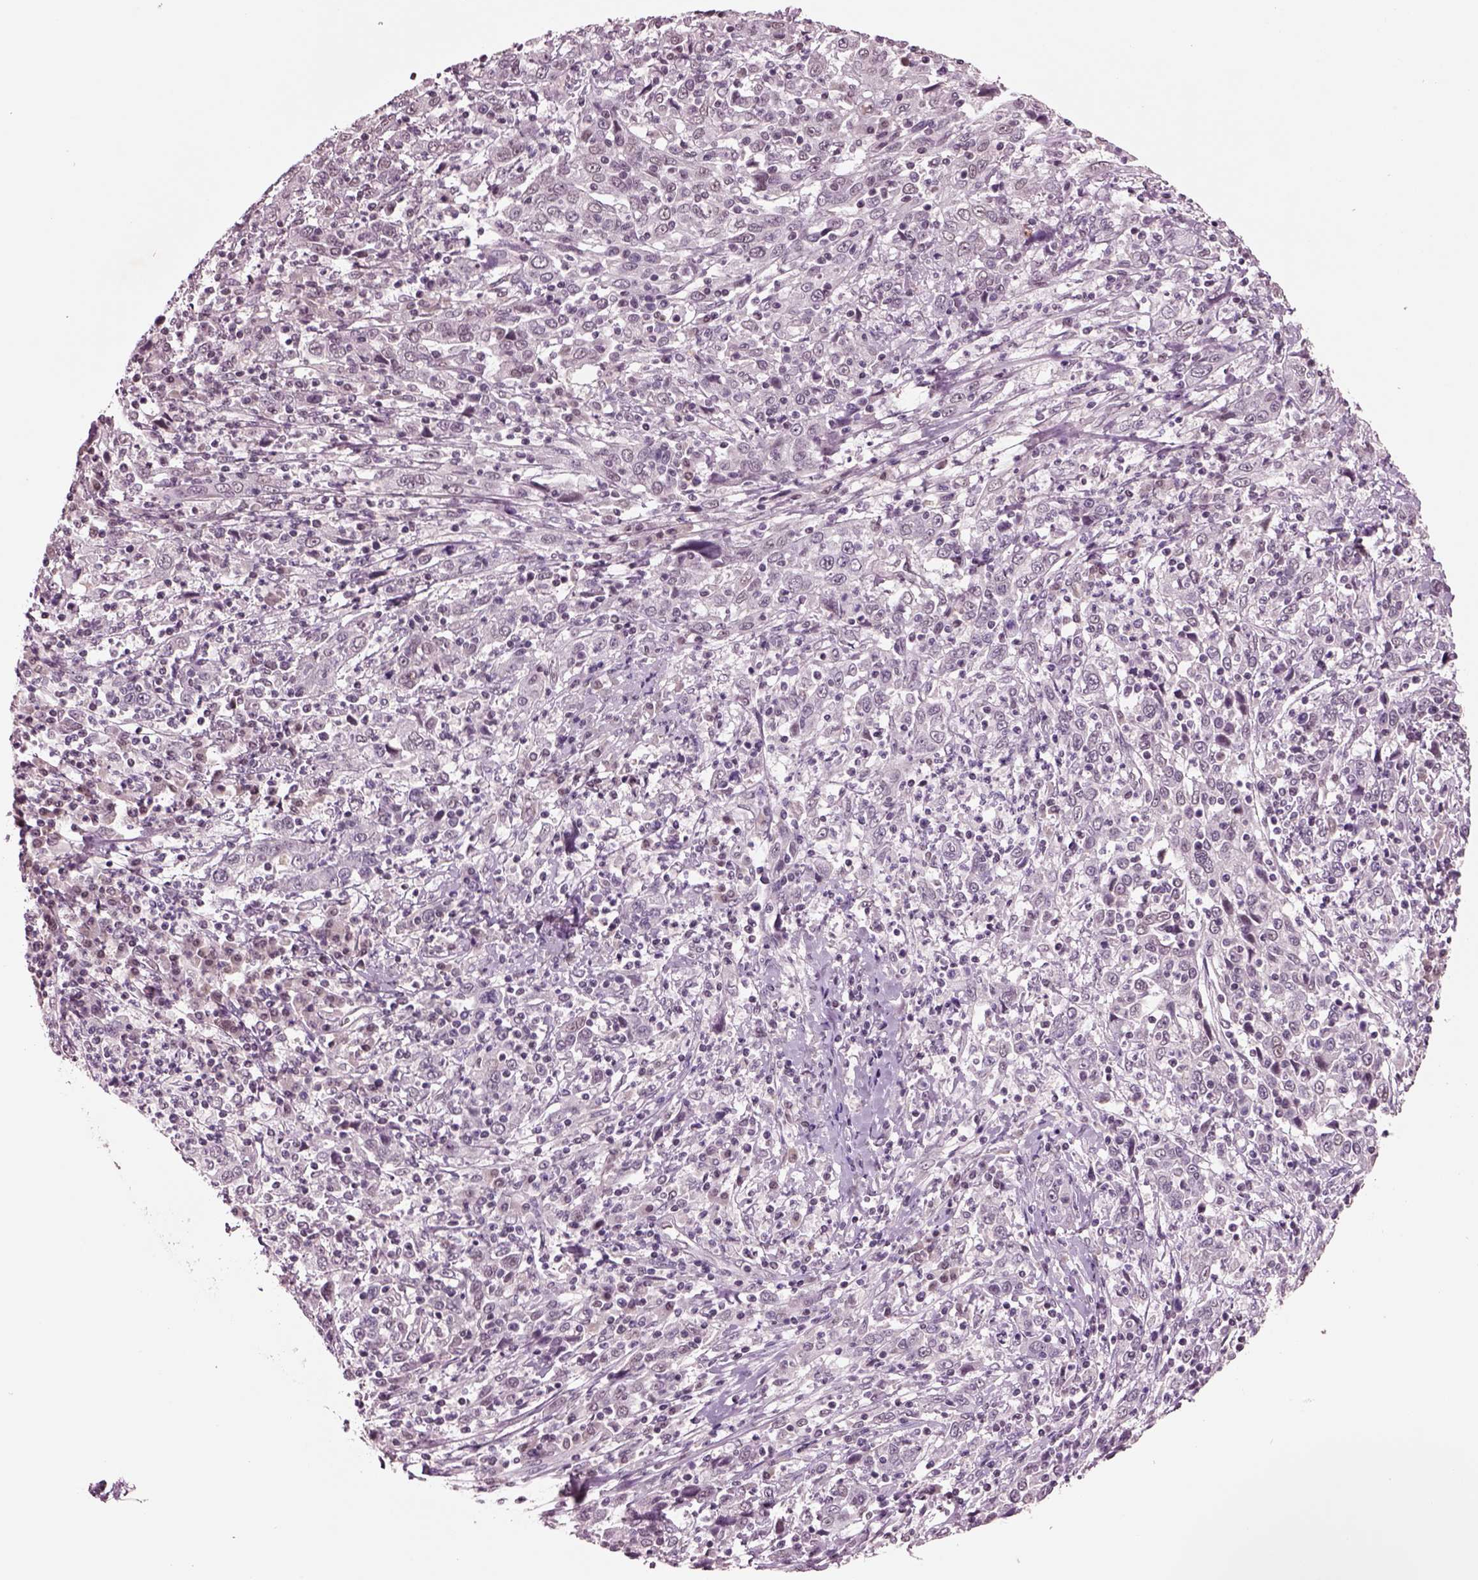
{"staining": {"intensity": "negative", "quantity": "none", "location": "none"}, "tissue": "cervical cancer", "cell_type": "Tumor cells", "image_type": "cancer", "snomed": [{"axis": "morphology", "description": "Squamous cell carcinoma, NOS"}, {"axis": "topography", "description": "Cervix"}], "caption": "Immunohistochemistry (IHC) photomicrograph of neoplastic tissue: cervical cancer (squamous cell carcinoma) stained with DAB (3,3'-diaminobenzidine) demonstrates no significant protein expression in tumor cells. (Stains: DAB immunohistochemistry with hematoxylin counter stain, Microscopy: brightfield microscopy at high magnification).", "gene": "SEPHS1", "patient": {"sex": "female", "age": 46}}